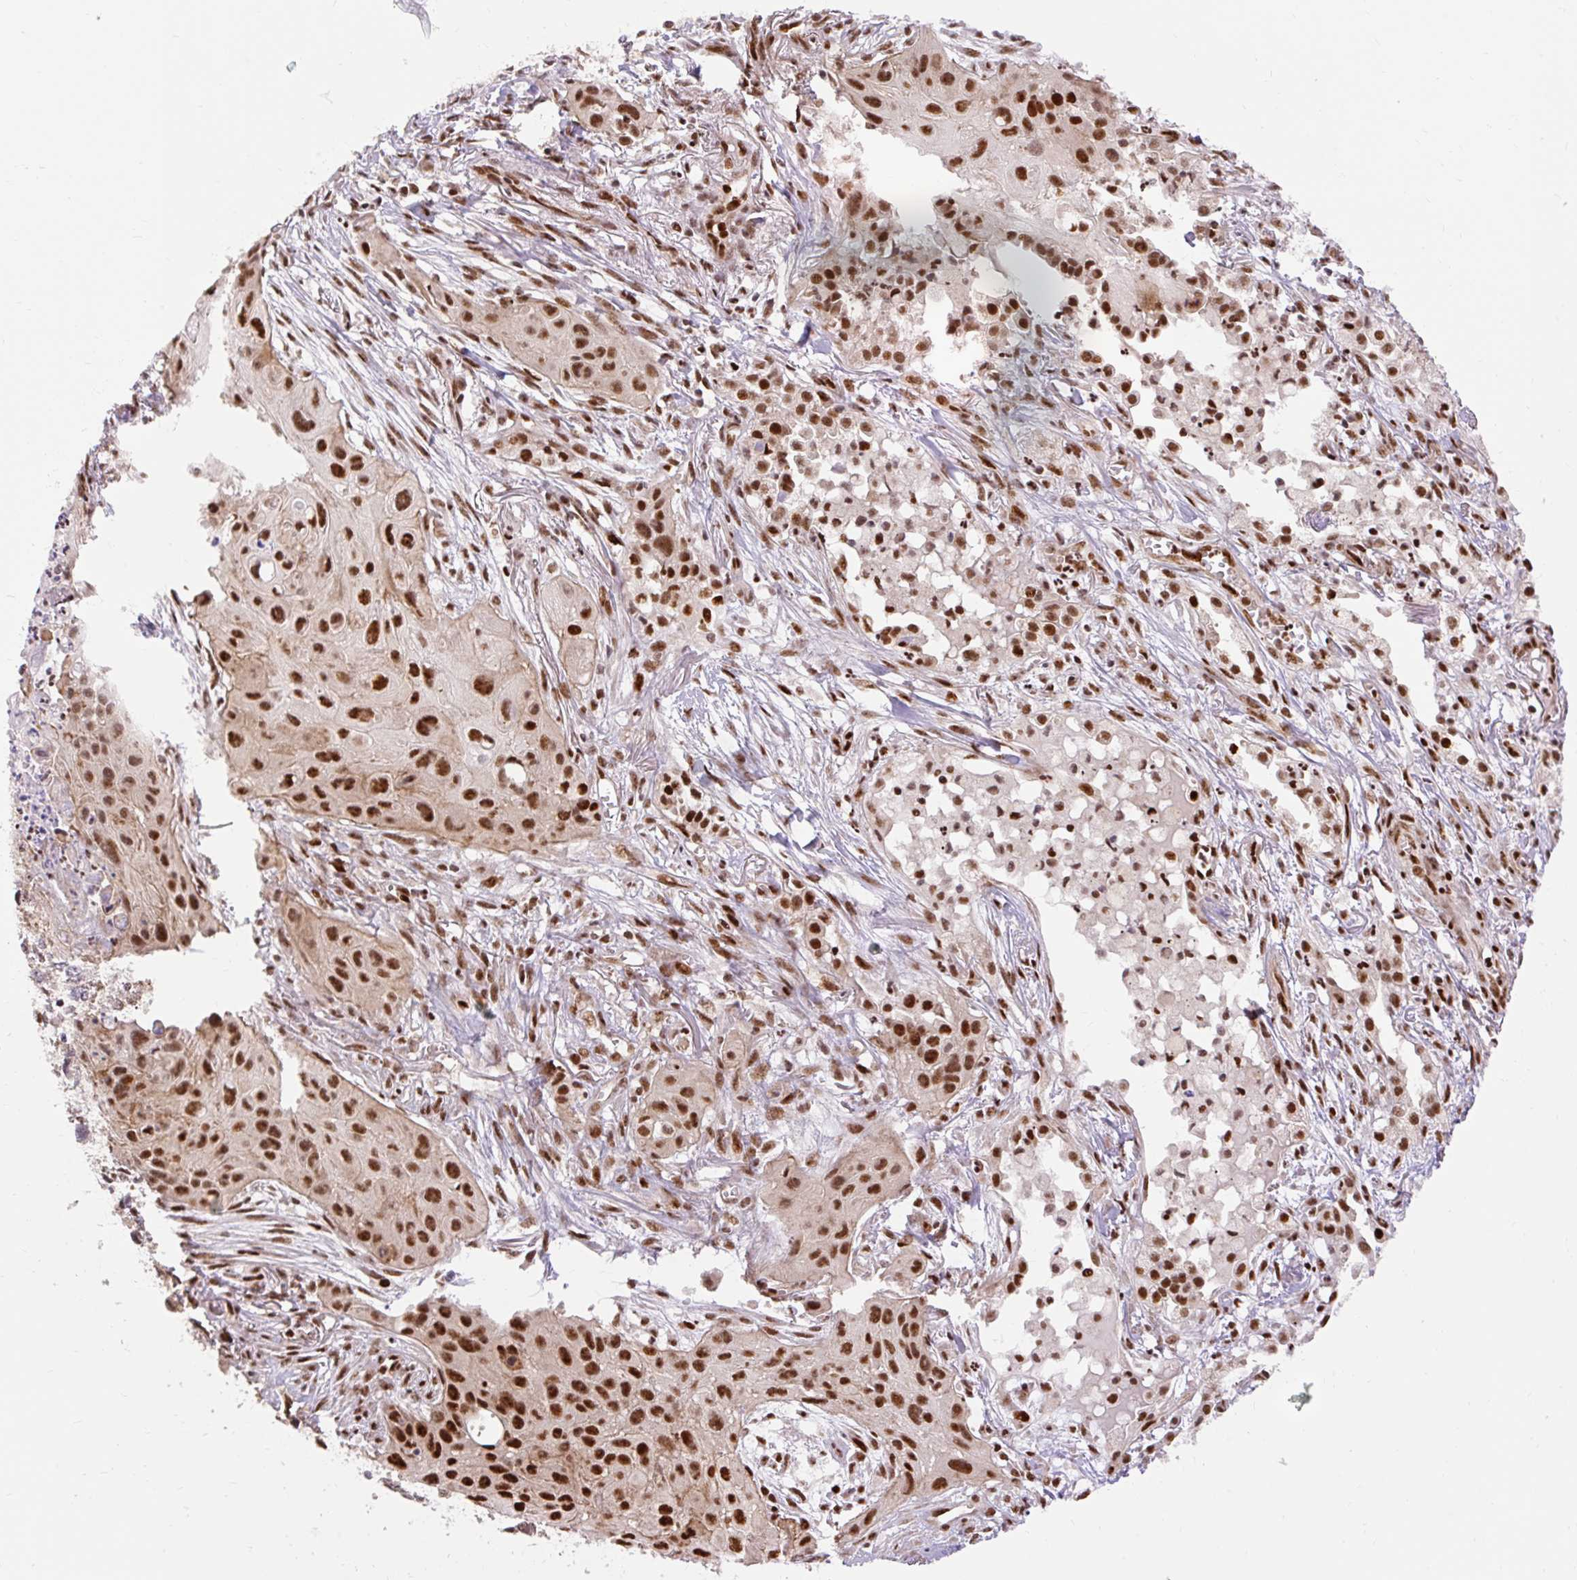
{"staining": {"intensity": "strong", "quantity": ">75%", "location": "nuclear"}, "tissue": "lung cancer", "cell_type": "Tumor cells", "image_type": "cancer", "snomed": [{"axis": "morphology", "description": "Squamous cell carcinoma, NOS"}, {"axis": "topography", "description": "Lung"}], "caption": "Lung cancer (squamous cell carcinoma) stained with a brown dye demonstrates strong nuclear positive staining in about >75% of tumor cells.", "gene": "MECOM", "patient": {"sex": "male", "age": 71}}